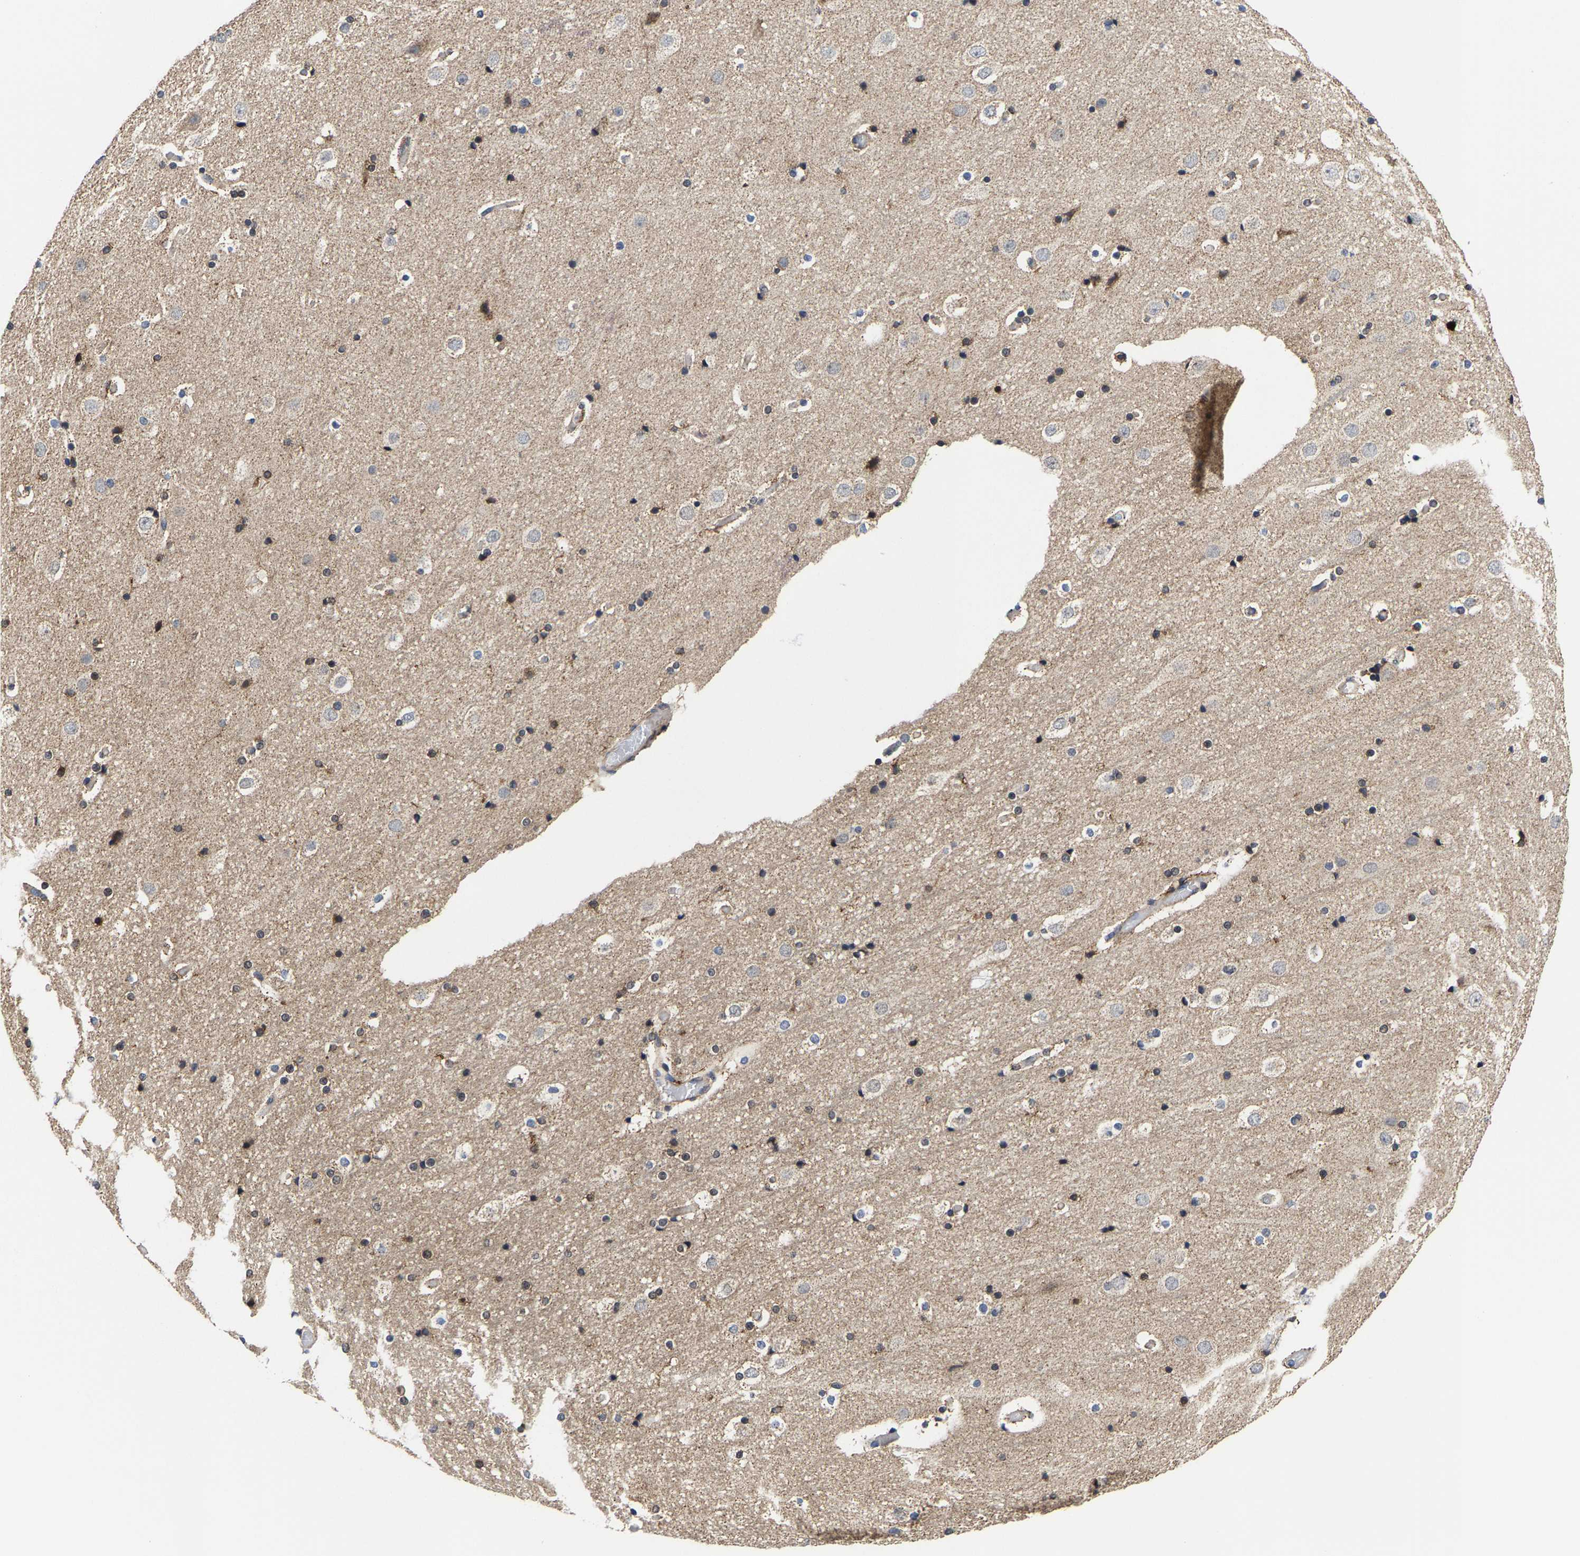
{"staining": {"intensity": "negative", "quantity": "none", "location": "none"}, "tissue": "cerebral cortex", "cell_type": "Endothelial cells", "image_type": "normal", "snomed": [{"axis": "morphology", "description": "Normal tissue, NOS"}, {"axis": "topography", "description": "Cerebral cortex"}], "caption": "The photomicrograph demonstrates no staining of endothelial cells in unremarkable cerebral cortex.", "gene": "PFKFB3", "patient": {"sex": "male", "age": 57}}